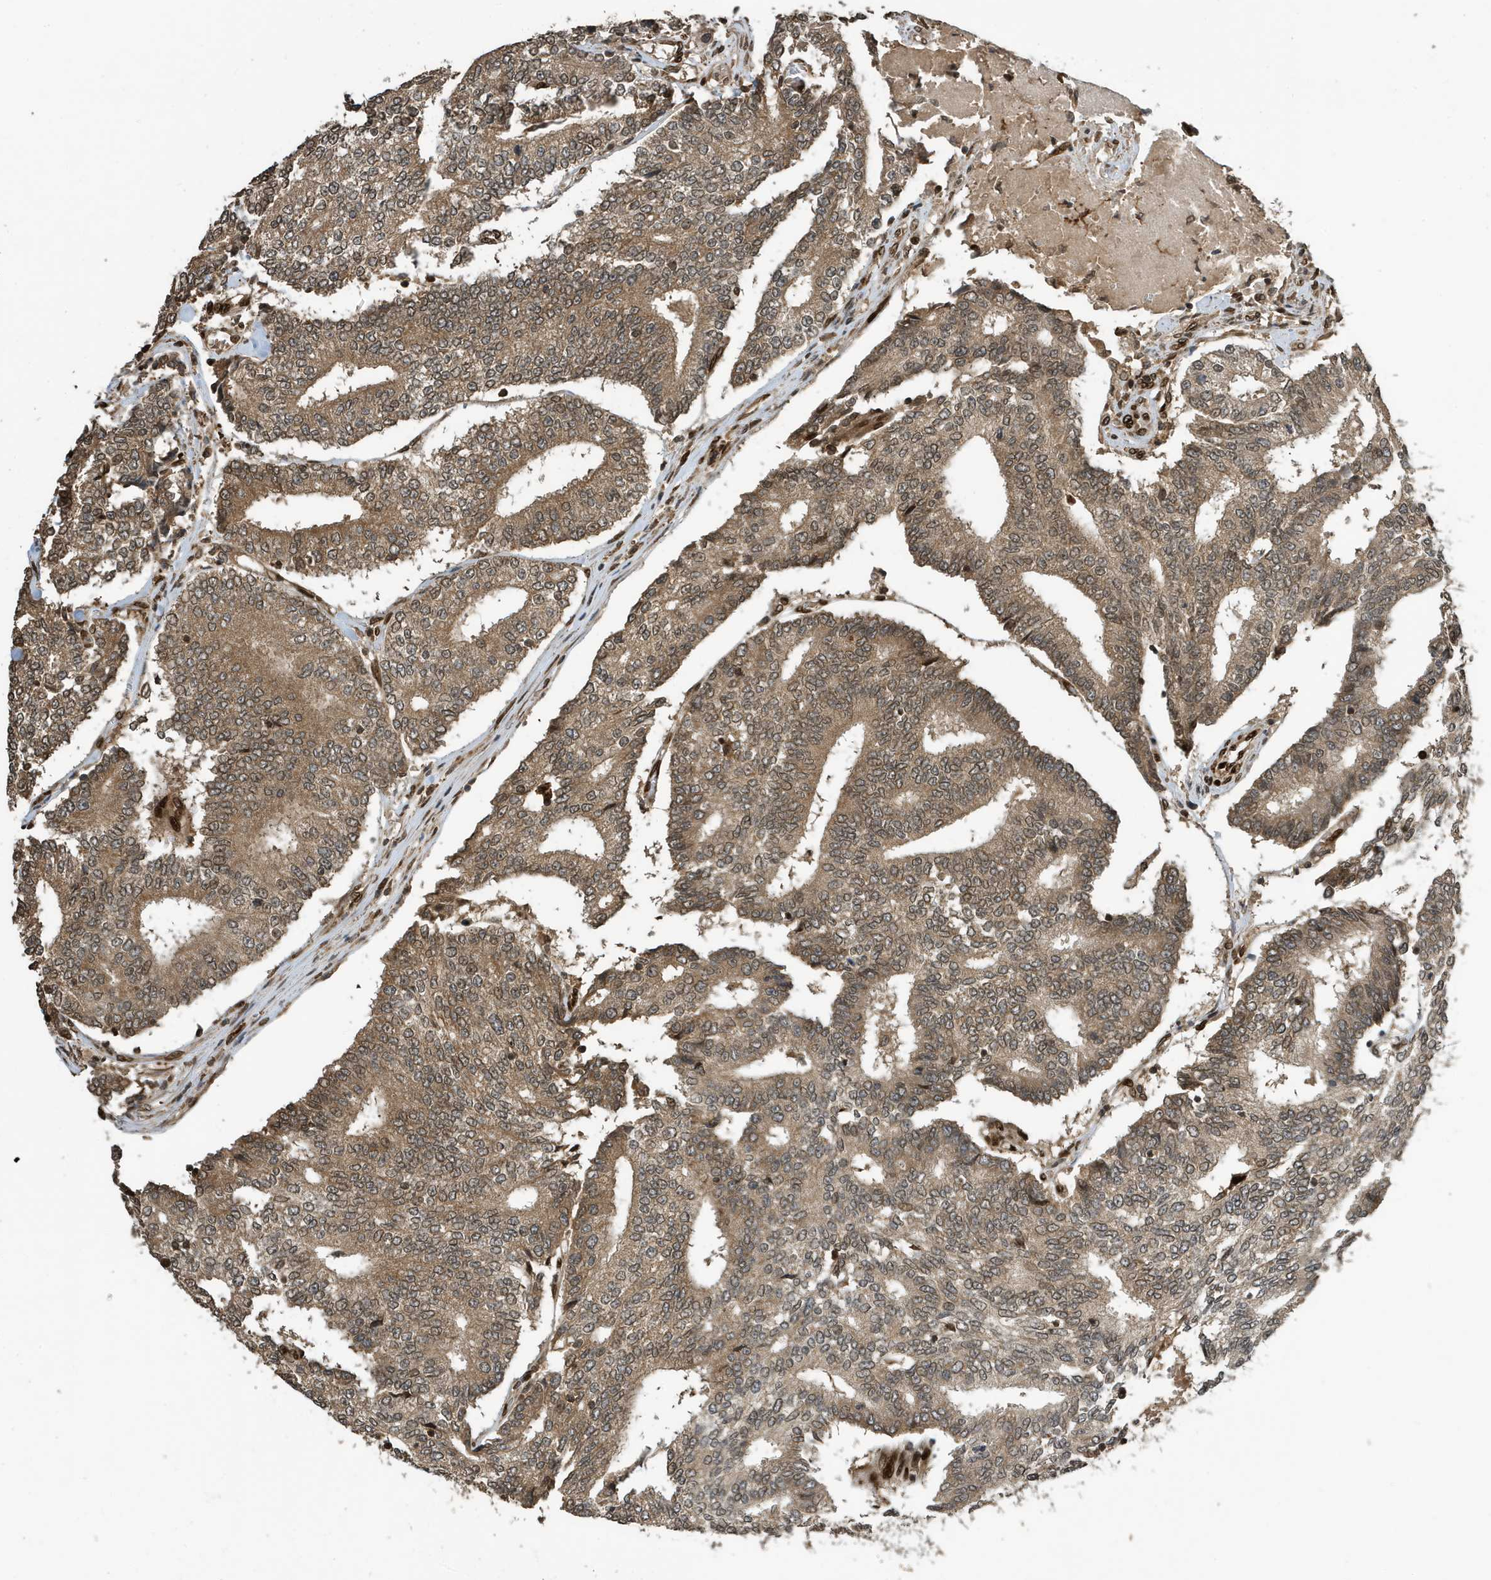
{"staining": {"intensity": "weak", "quantity": ">75%", "location": "cytoplasmic/membranous,nuclear"}, "tissue": "prostate cancer", "cell_type": "Tumor cells", "image_type": "cancer", "snomed": [{"axis": "morphology", "description": "Normal tissue, NOS"}, {"axis": "morphology", "description": "Adenocarcinoma, High grade"}, {"axis": "topography", "description": "Prostate"}, {"axis": "topography", "description": "Seminal veicle"}], "caption": "Immunohistochemistry (DAB (3,3'-diaminobenzidine)) staining of prostate cancer (high-grade adenocarcinoma) shows weak cytoplasmic/membranous and nuclear protein staining in approximately >75% of tumor cells.", "gene": "DUSP18", "patient": {"sex": "male", "age": 55}}